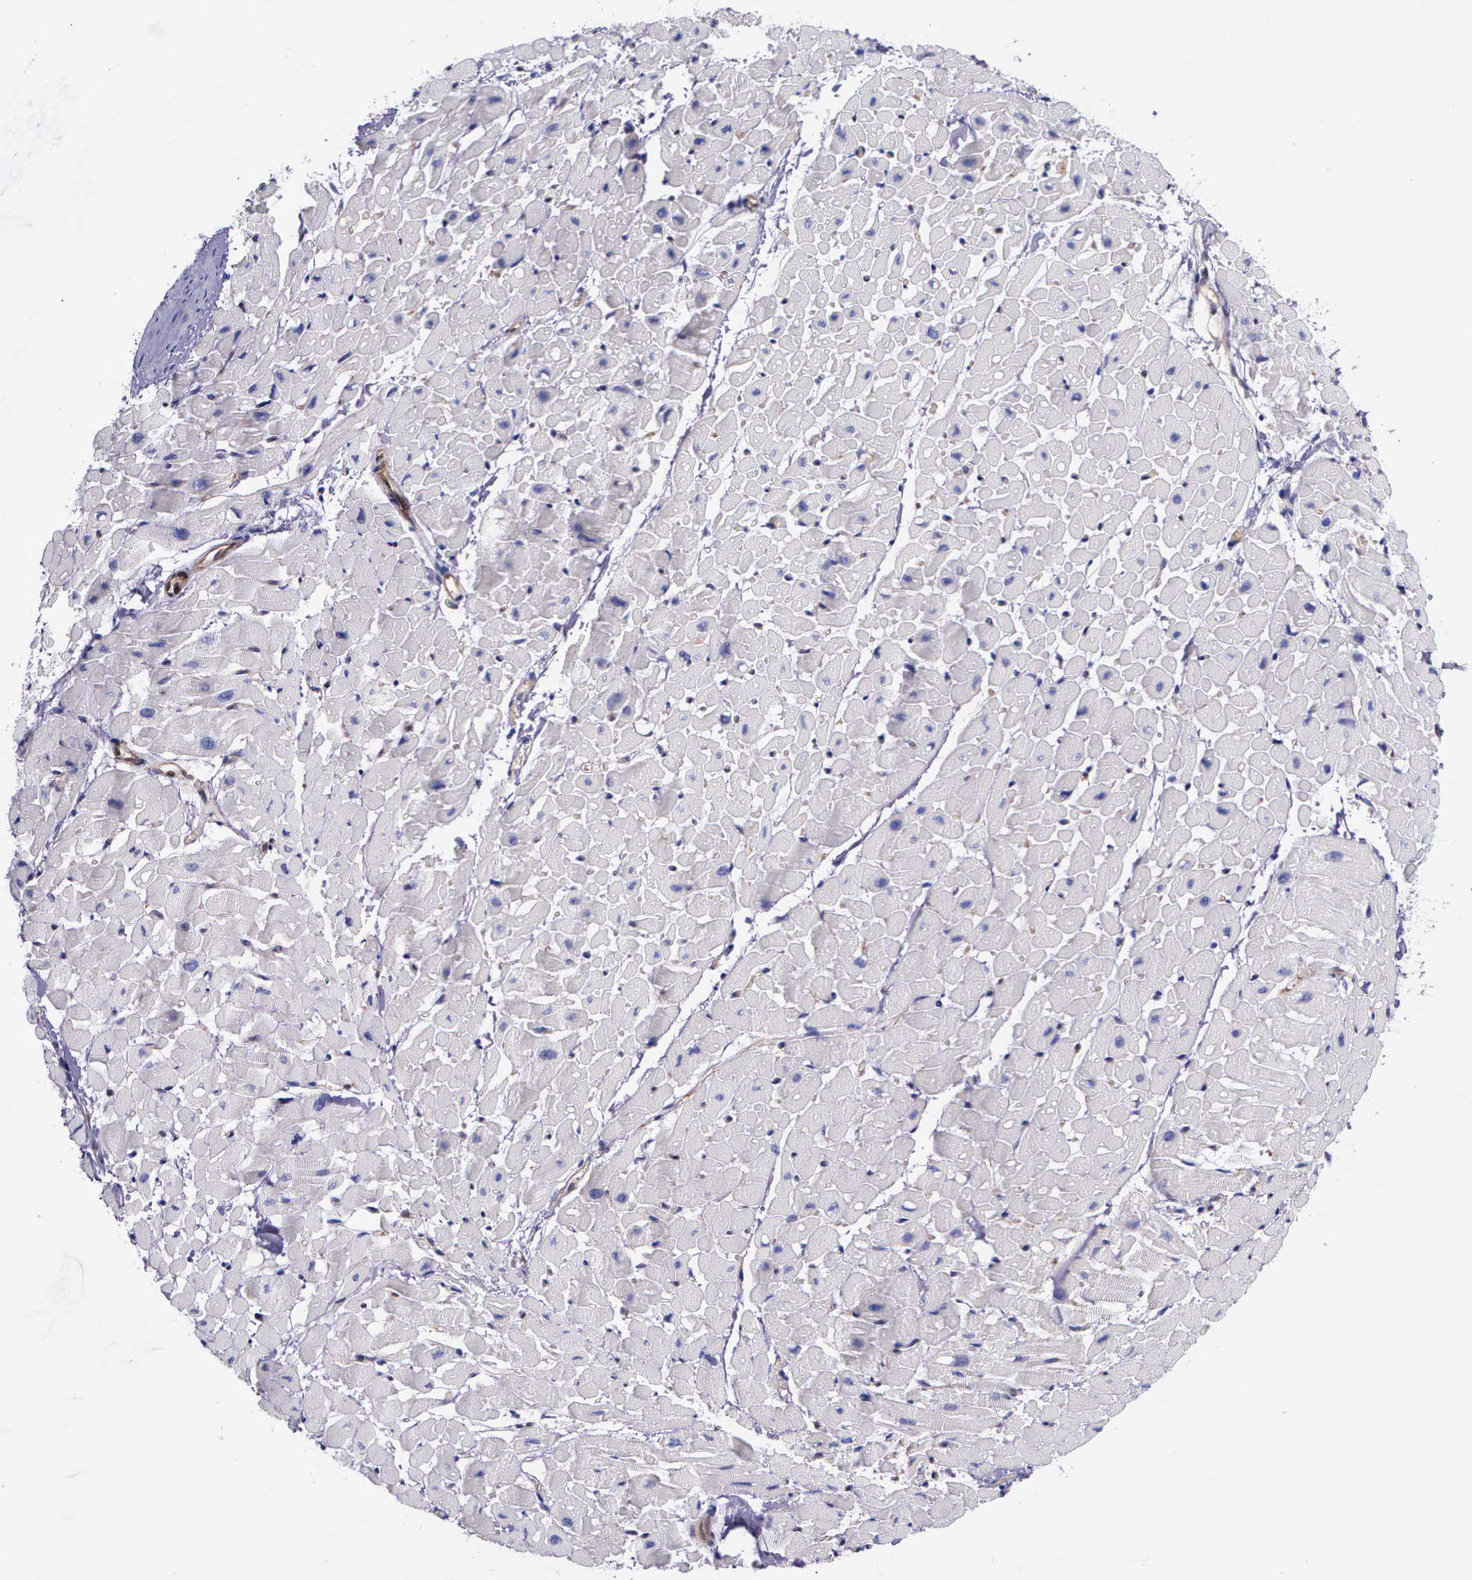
{"staining": {"intensity": "negative", "quantity": "none", "location": "none"}, "tissue": "heart muscle", "cell_type": "Cardiomyocytes", "image_type": "normal", "snomed": [{"axis": "morphology", "description": "Normal tissue, NOS"}, {"axis": "topography", "description": "Heart"}], "caption": "A micrograph of heart muscle stained for a protein demonstrates no brown staining in cardiomyocytes. (Stains: DAB immunohistochemistry with hematoxylin counter stain, Microscopy: brightfield microscopy at high magnification).", "gene": "GMPR2", "patient": {"sex": "male", "age": 45}}